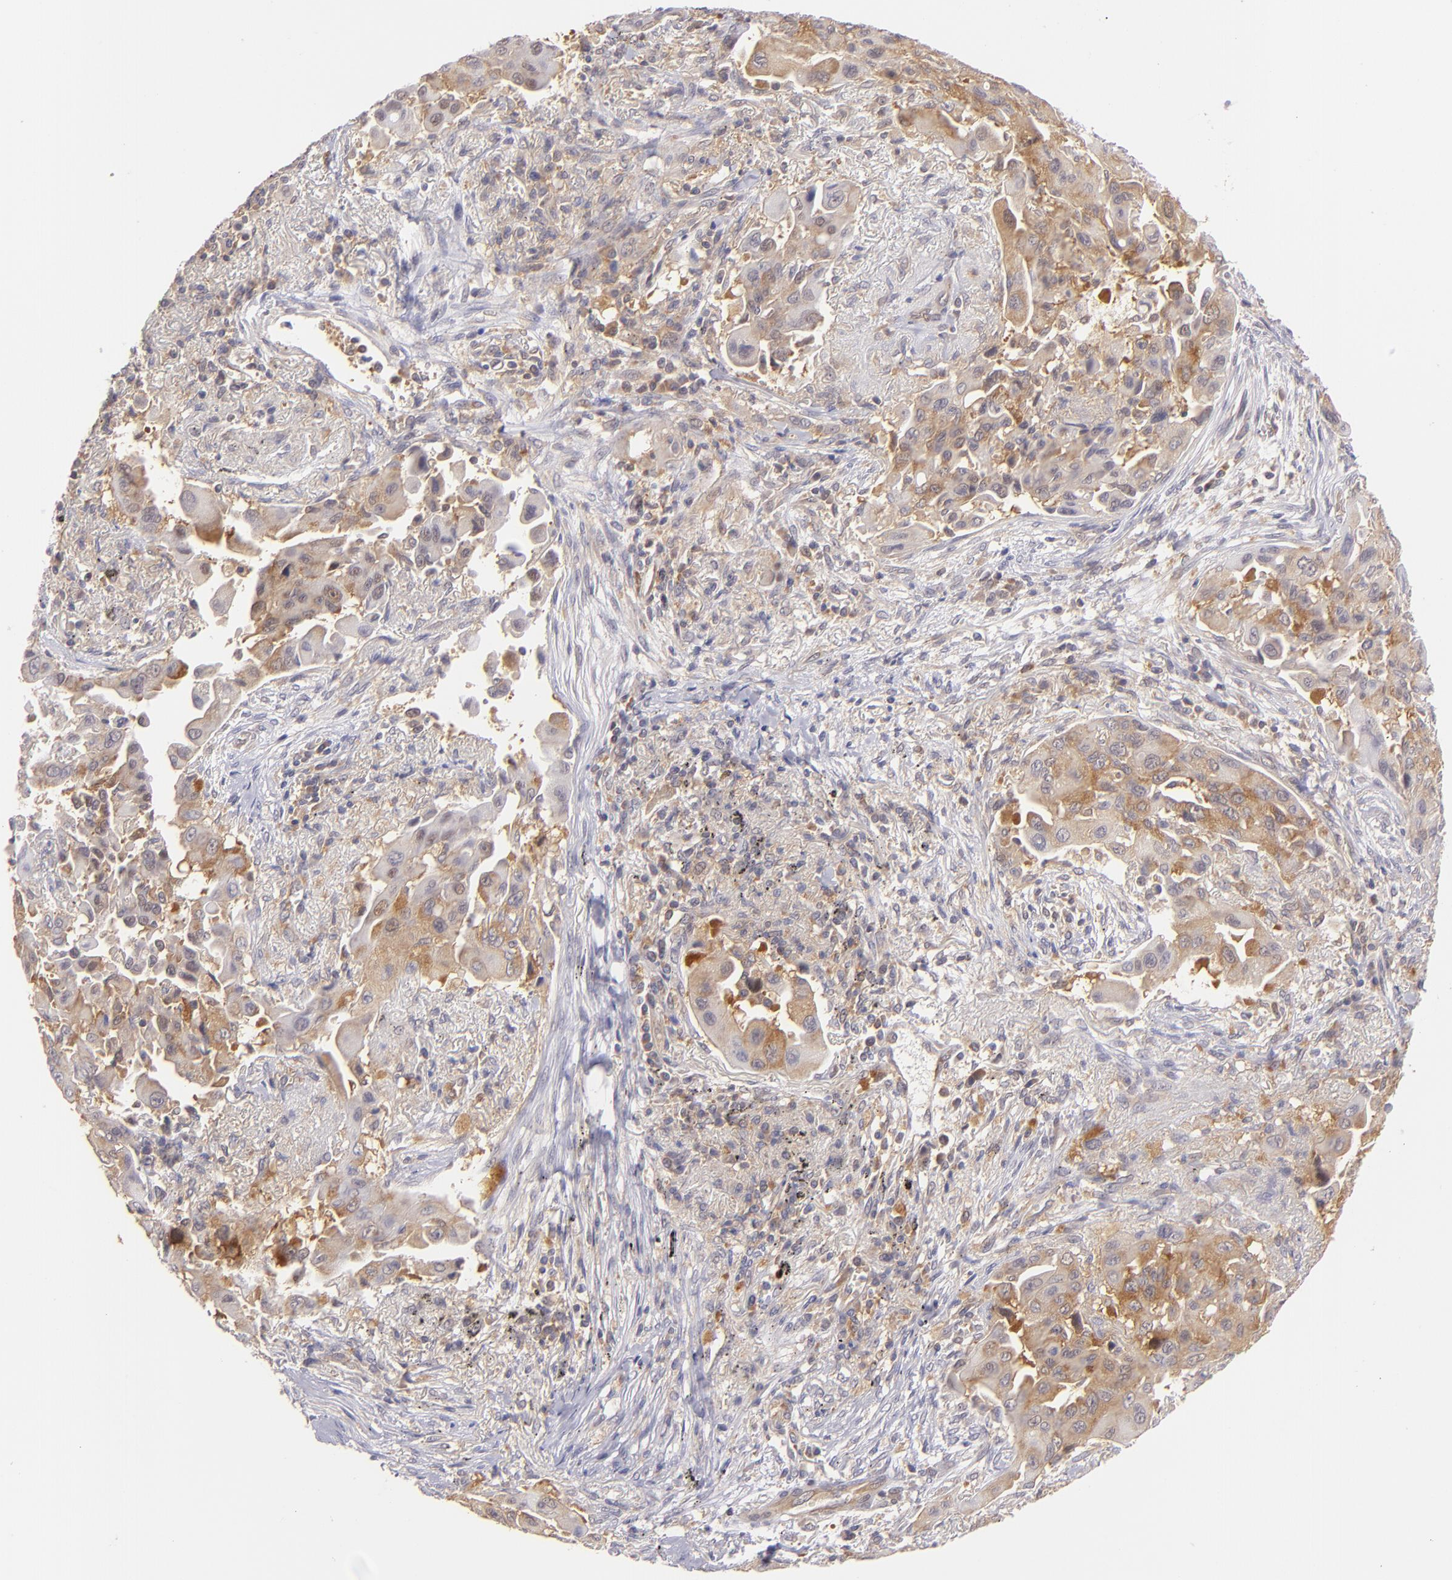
{"staining": {"intensity": "weak", "quantity": "25%-75%", "location": "cytoplasmic/membranous"}, "tissue": "lung cancer", "cell_type": "Tumor cells", "image_type": "cancer", "snomed": [{"axis": "morphology", "description": "Adenocarcinoma, NOS"}, {"axis": "topography", "description": "Lung"}], "caption": "Tumor cells show low levels of weak cytoplasmic/membranous positivity in about 25%-75% of cells in lung adenocarcinoma.", "gene": "PTPN13", "patient": {"sex": "male", "age": 68}}